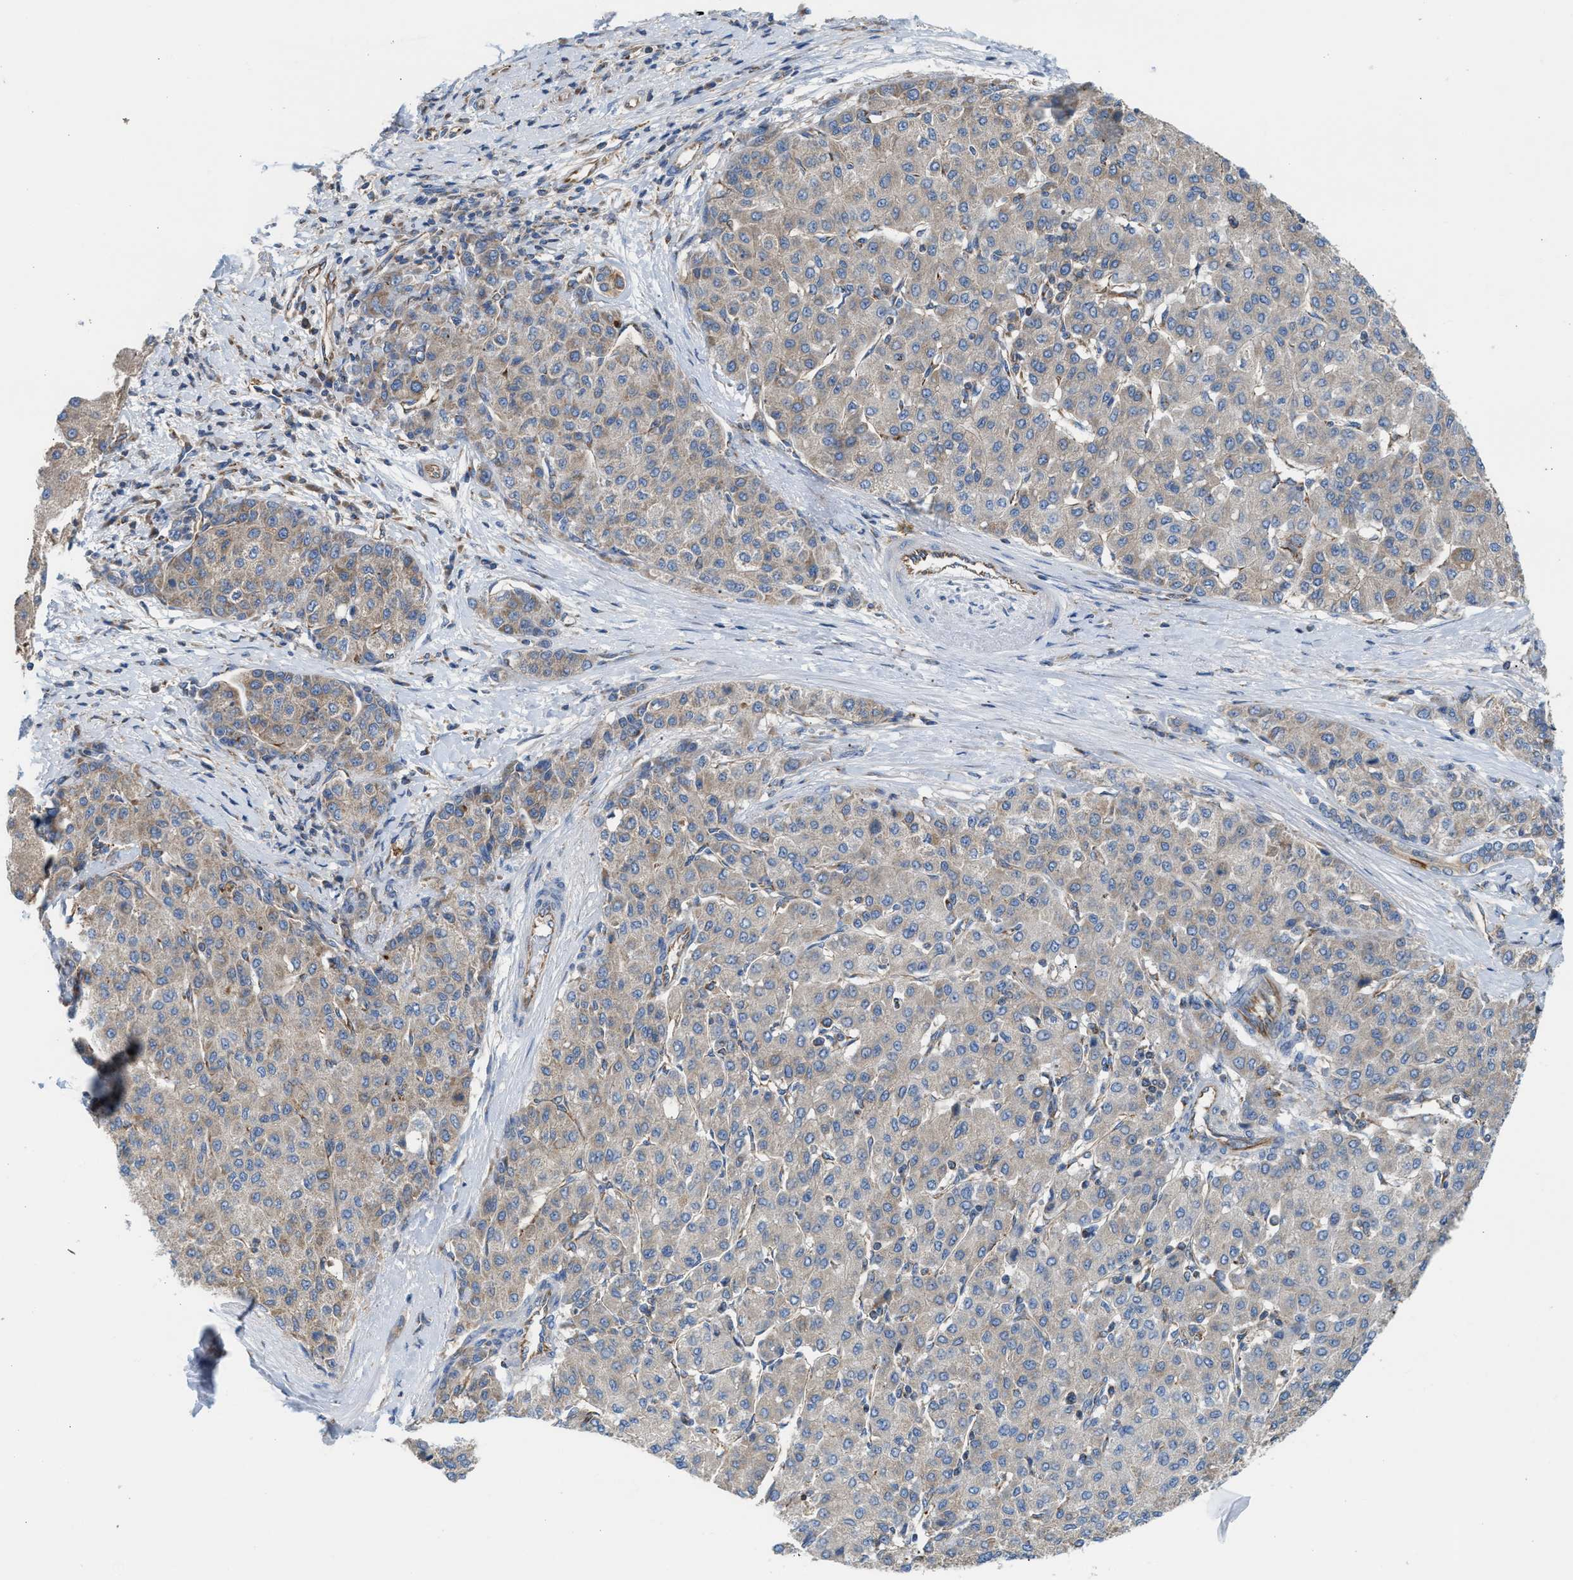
{"staining": {"intensity": "weak", "quantity": "<25%", "location": "cytoplasmic/membranous"}, "tissue": "liver cancer", "cell_type": "Tumor cells", "image_type": "cancer", "snomed": [{"axis": "morphology", "description": "Carcinoma, Hepatocellular, NOS"}, {"axis": "topography", "description": "Liver"}], "caption": "The micrograph exhibits no staining of tumor cells in hepatocellular carcinoma (liver). The staining was performed using DAB to visualize the protein expression in brown, while the nuclei were stained in blue with hematoxylin (Magnification: 20x).", "gene": "TBC1D15", "patient": {"sex": "male", "age": 65}}